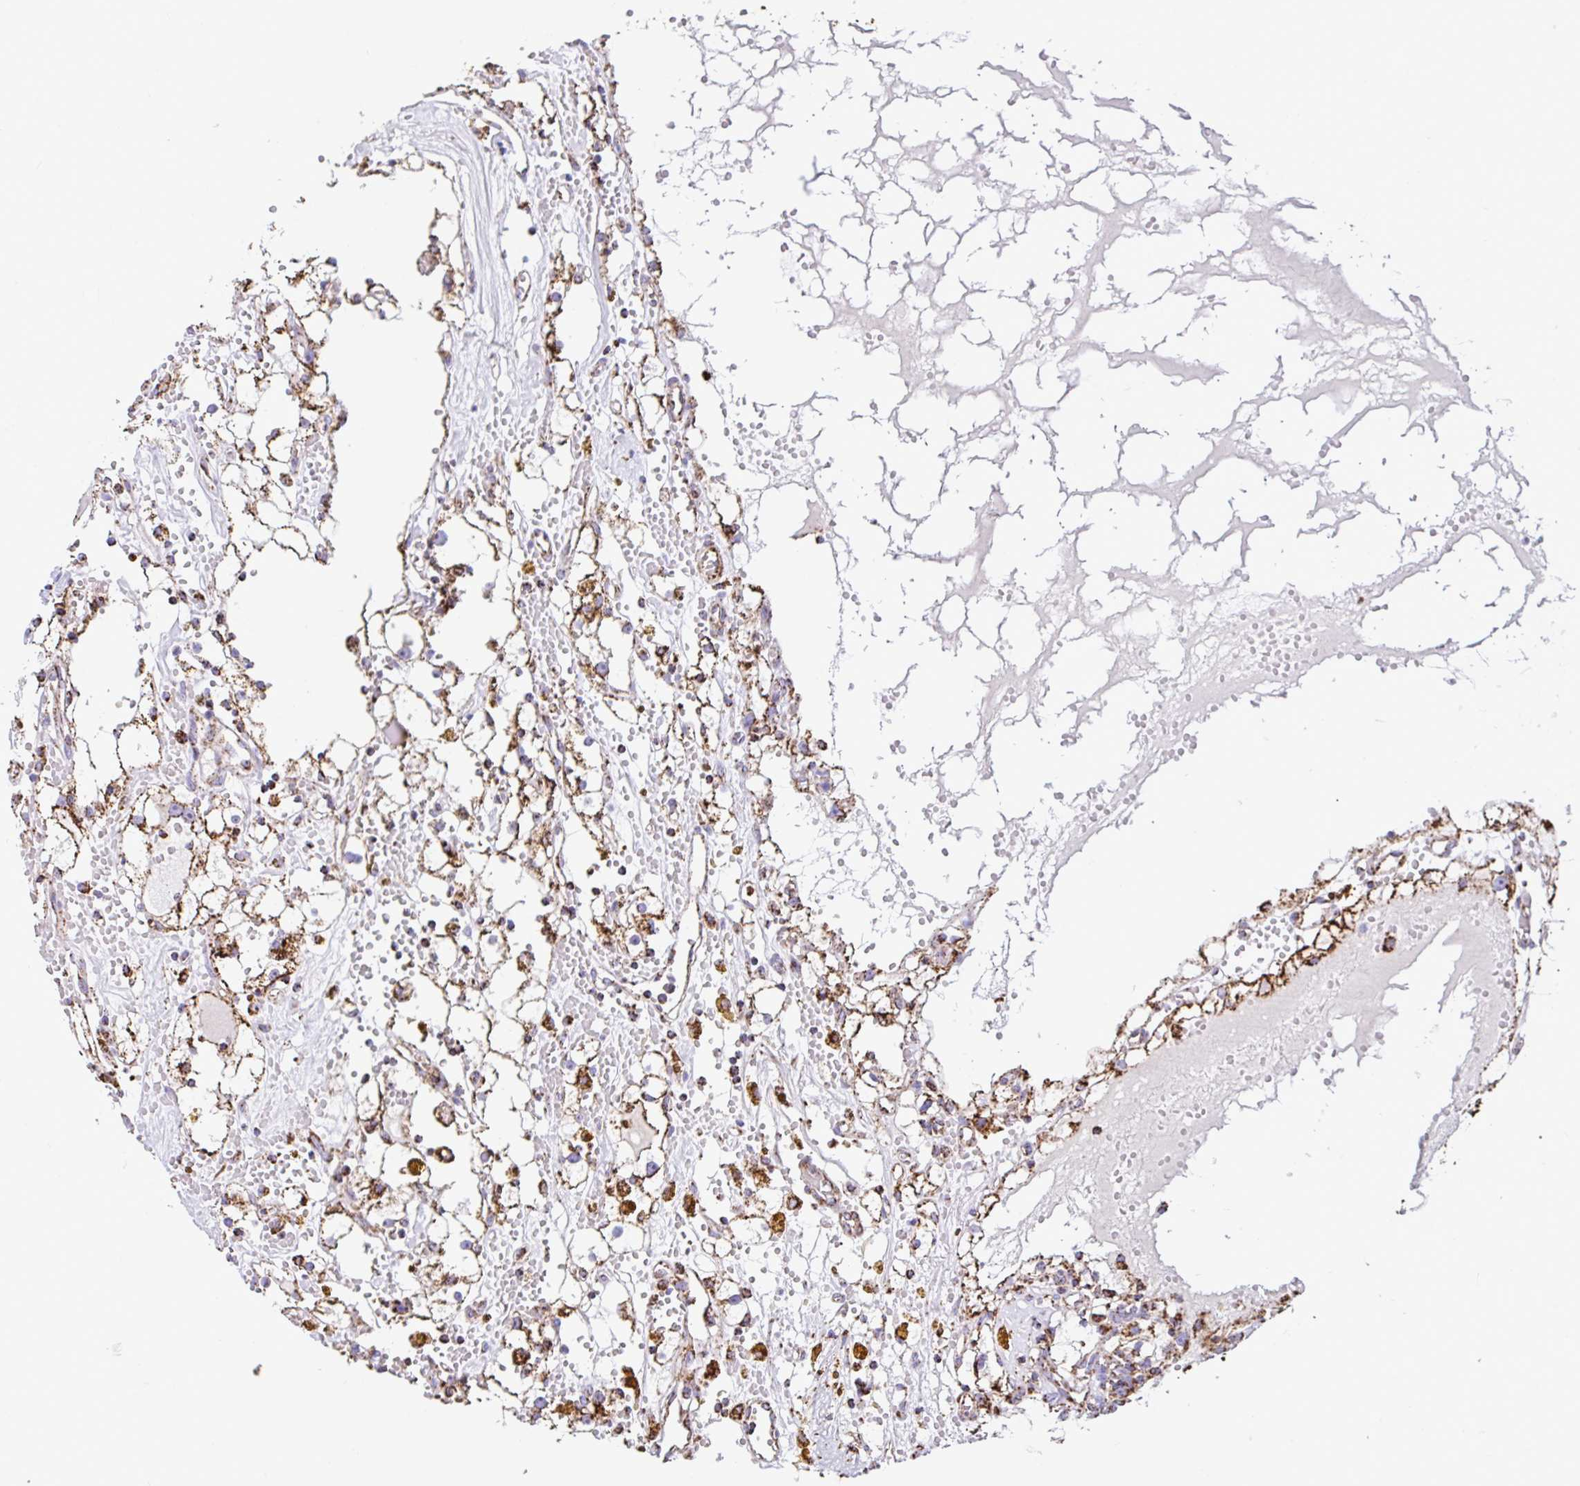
{"staining": {"intensity": "strong", "quantity": ">75%", "location": "cytoplasmic/membranous"}, "tissue": "renal cancer", "cell_type": "Tumor cells", "image_type": "cancer", "snomed": [{"axis": "morphology", "description": "Adenocarcinoma, NOS"}, {"axis": "topography", "description": "Kidney"}], "caption": "Immunohistochemistry (IHC) (DAB) staining of adenocarcinoma (renal) displays strong cytoplasmic/membranous protein positivity in approximately >75% of tumor cells. Immunohistochemistry (IHC) stains the protein of interest in brown and the nuclei are stained blue.", "gene": "ANKRD33B", "patient": {"sex": "male", "age": 56}}